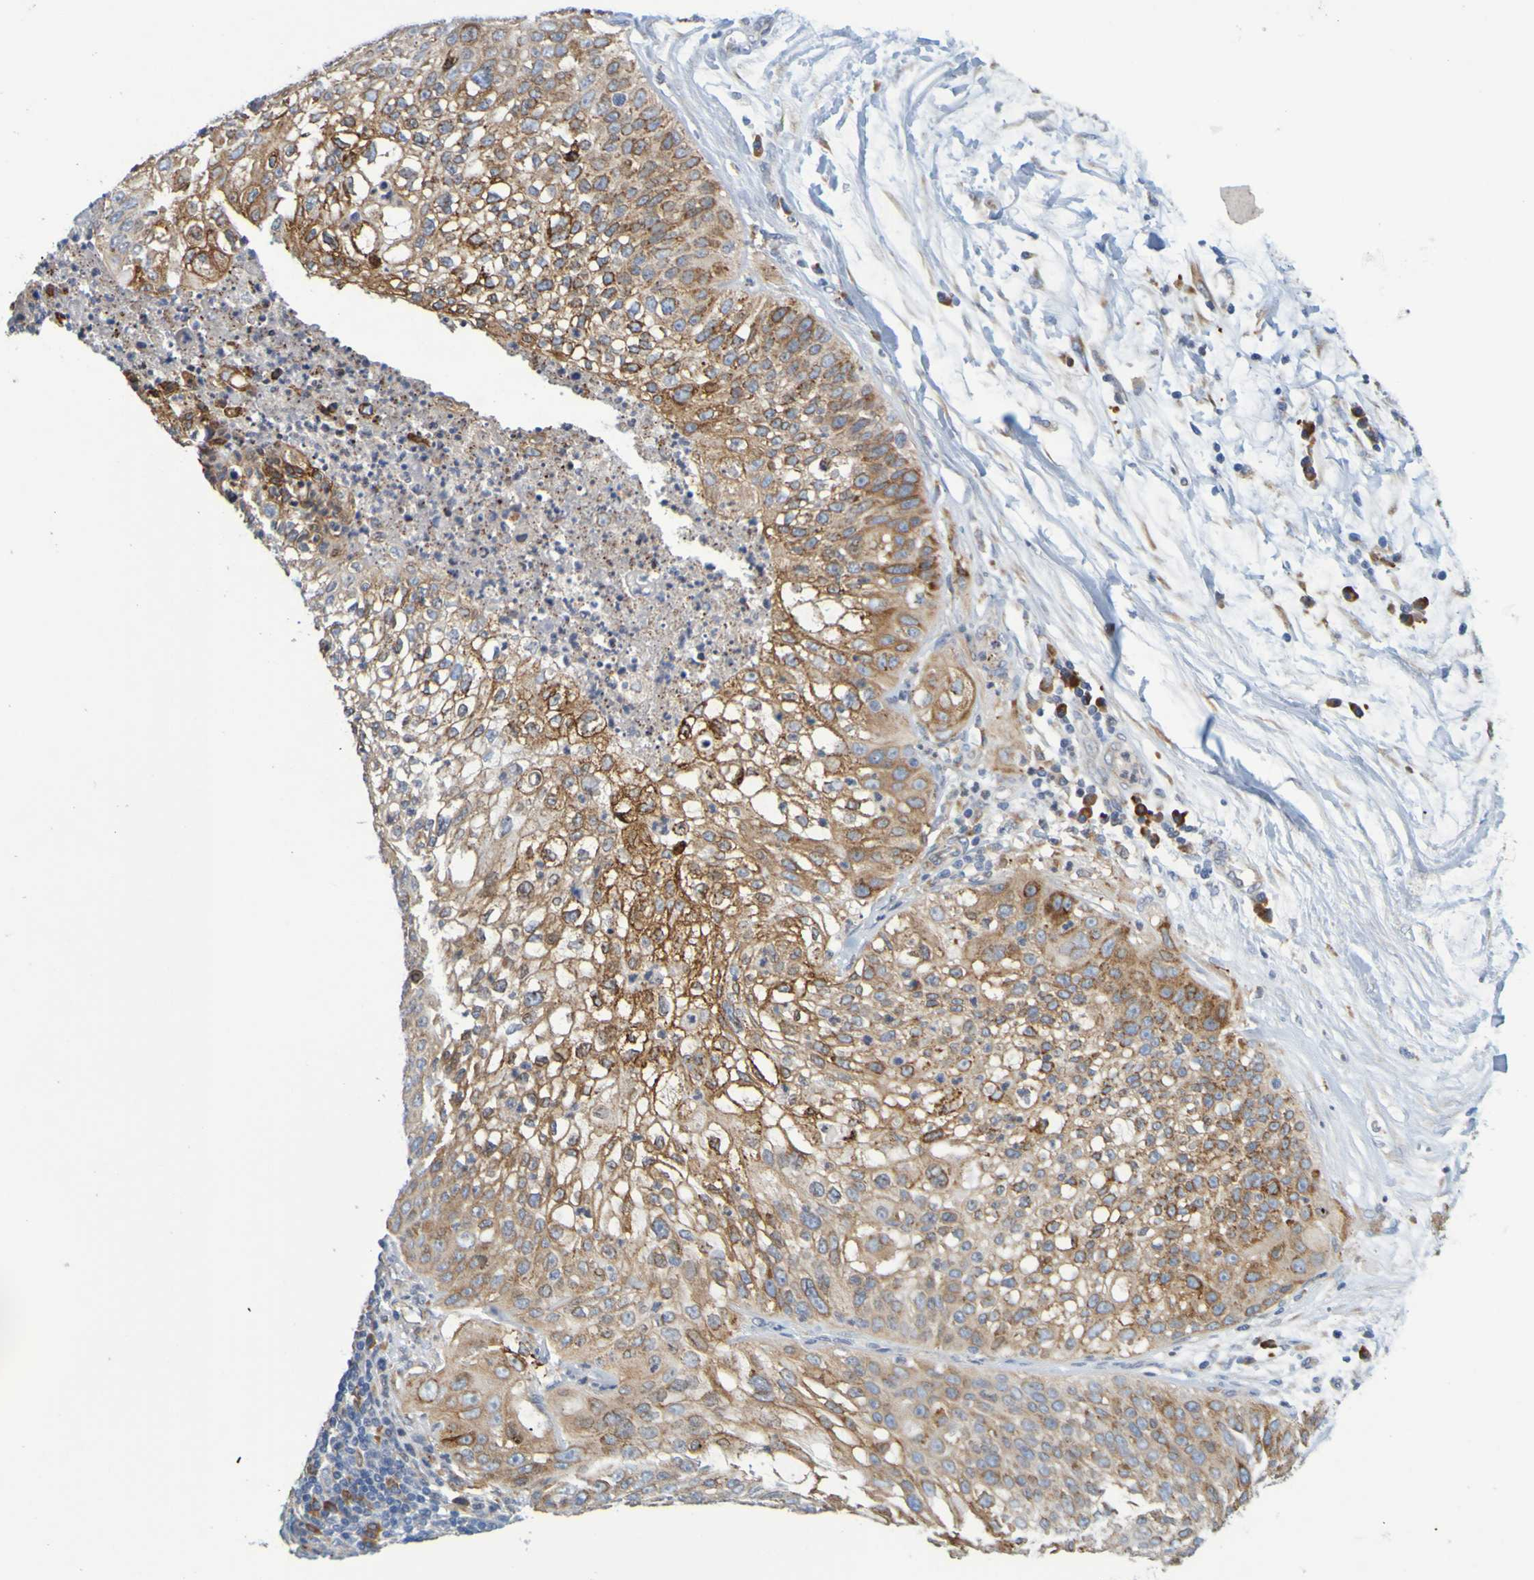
{"staining": {"intensity": "moderate", "quantity": ">75%", "location": "cytoplasmic/membranous"}, "tissue": "lung cancer", "cell_type": "Tumor cells", "image_type": "cancer", "snomed": [{"axis": "morphology", "description": "Inflammation, NOS"}, {"axis": "morphology", "description": "Squamous cell carcinoma, NOS"}, {"axis": "topography", "description": "Lymph node"}, {"axis": "topography", "description": "Soft tissue"}, {"axis": "topography", "description": "Lung"}], "caption": "Tumor cells show moderate cytoplasmic/membranous staining in approximately >75% of cells in squamous cell carcinoma (lung).", "gene": "SIL1", "patient": {"sex": "male", "age": 66}}